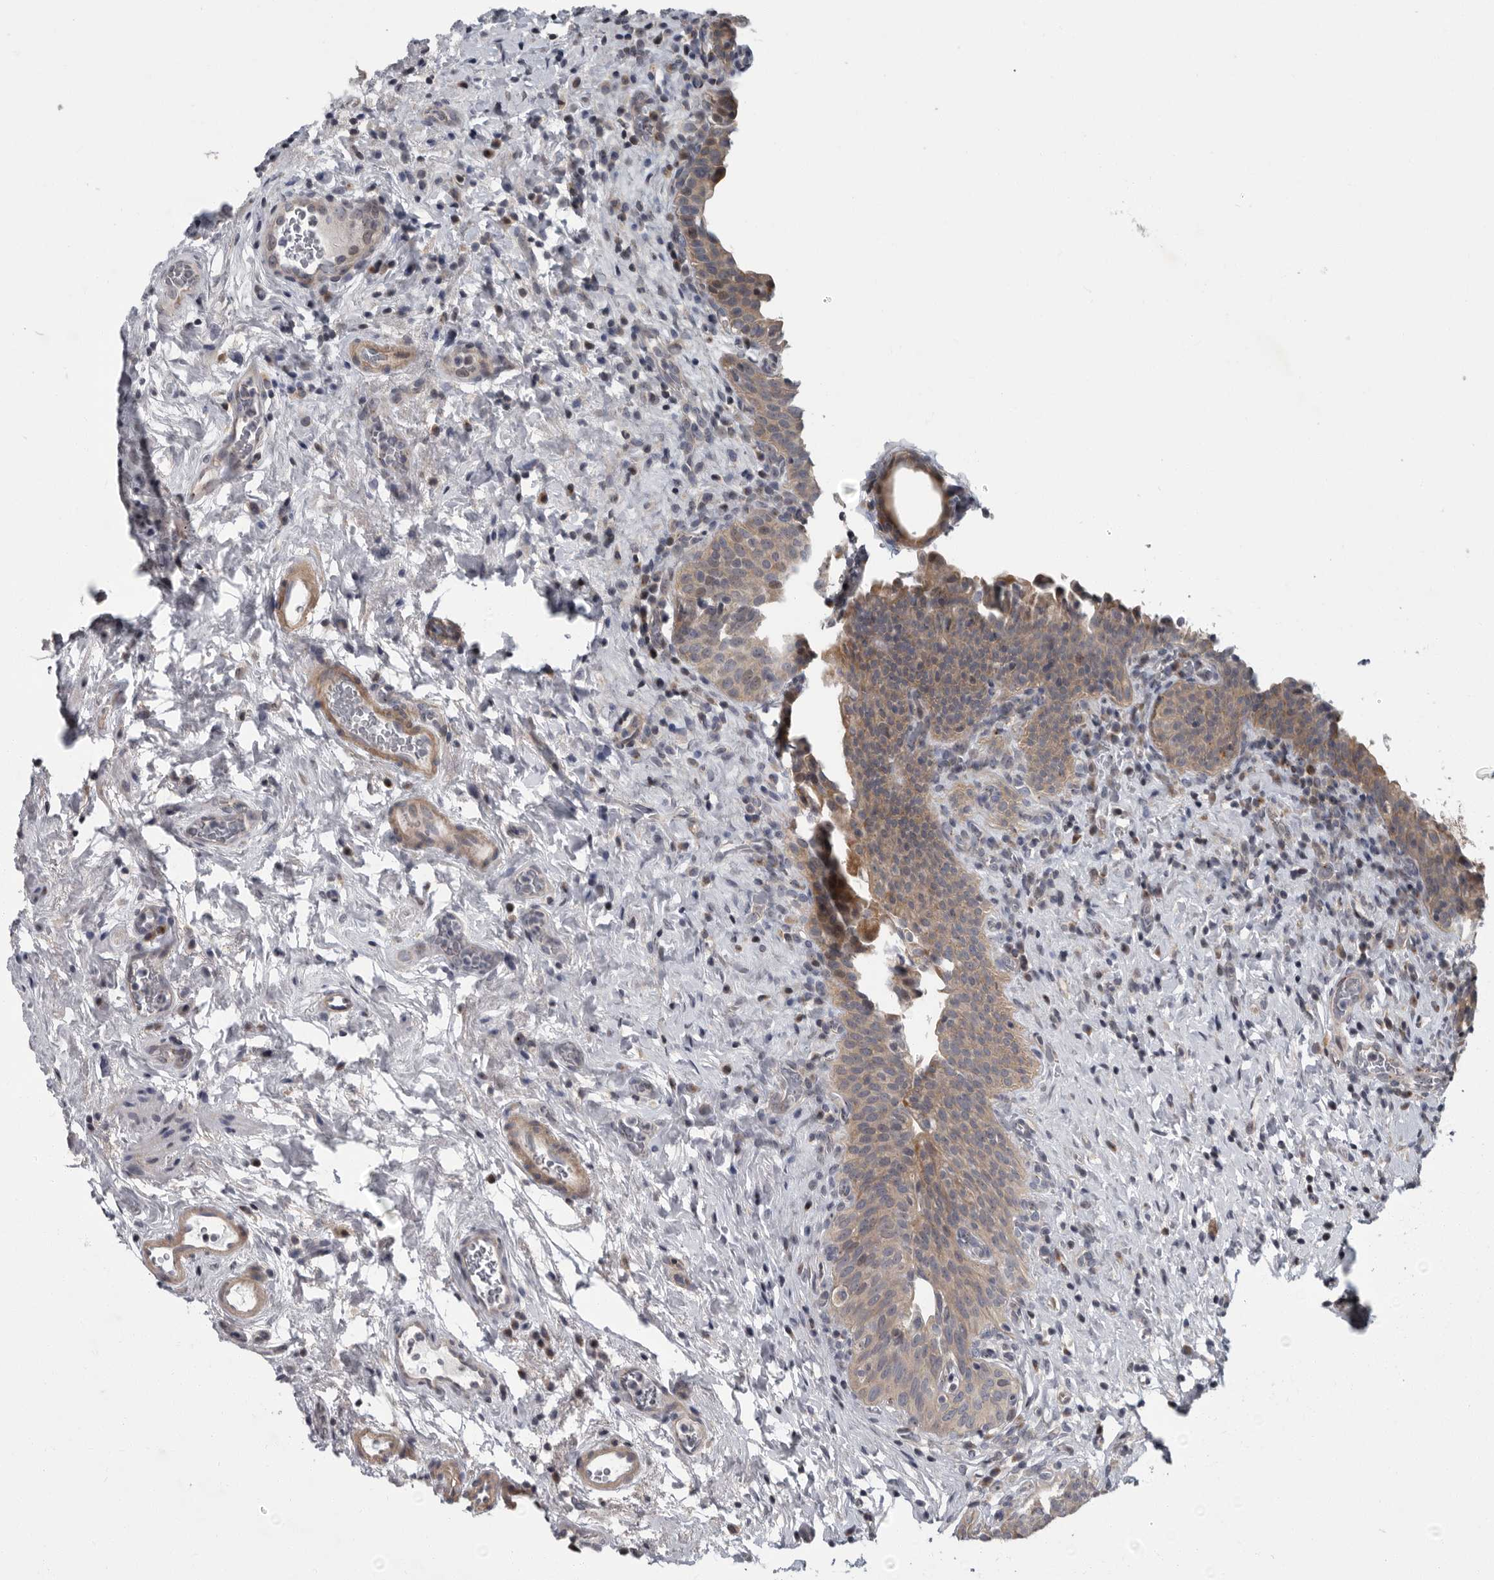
{"staining": {"intensity": "weak", "quantity": ">75%", "location": "cytoplasmic/membranous"}, "tissue": "urinary bladder", "cell_type": "Urothelial cells", "image_type": "normal", "snomed": [{"axis": "morphology", "description": "Normal tissue, NOS"}, {"axis": "topography", "description": "Urinary bladder"}], "caption": "Weak cytoplasmic/membranous expression is present in approximately >75% of urothelial cells in unremarkable urinary bladder.", "gene": "PDE7A", "patient": {"sex": "male", "age": 83}}